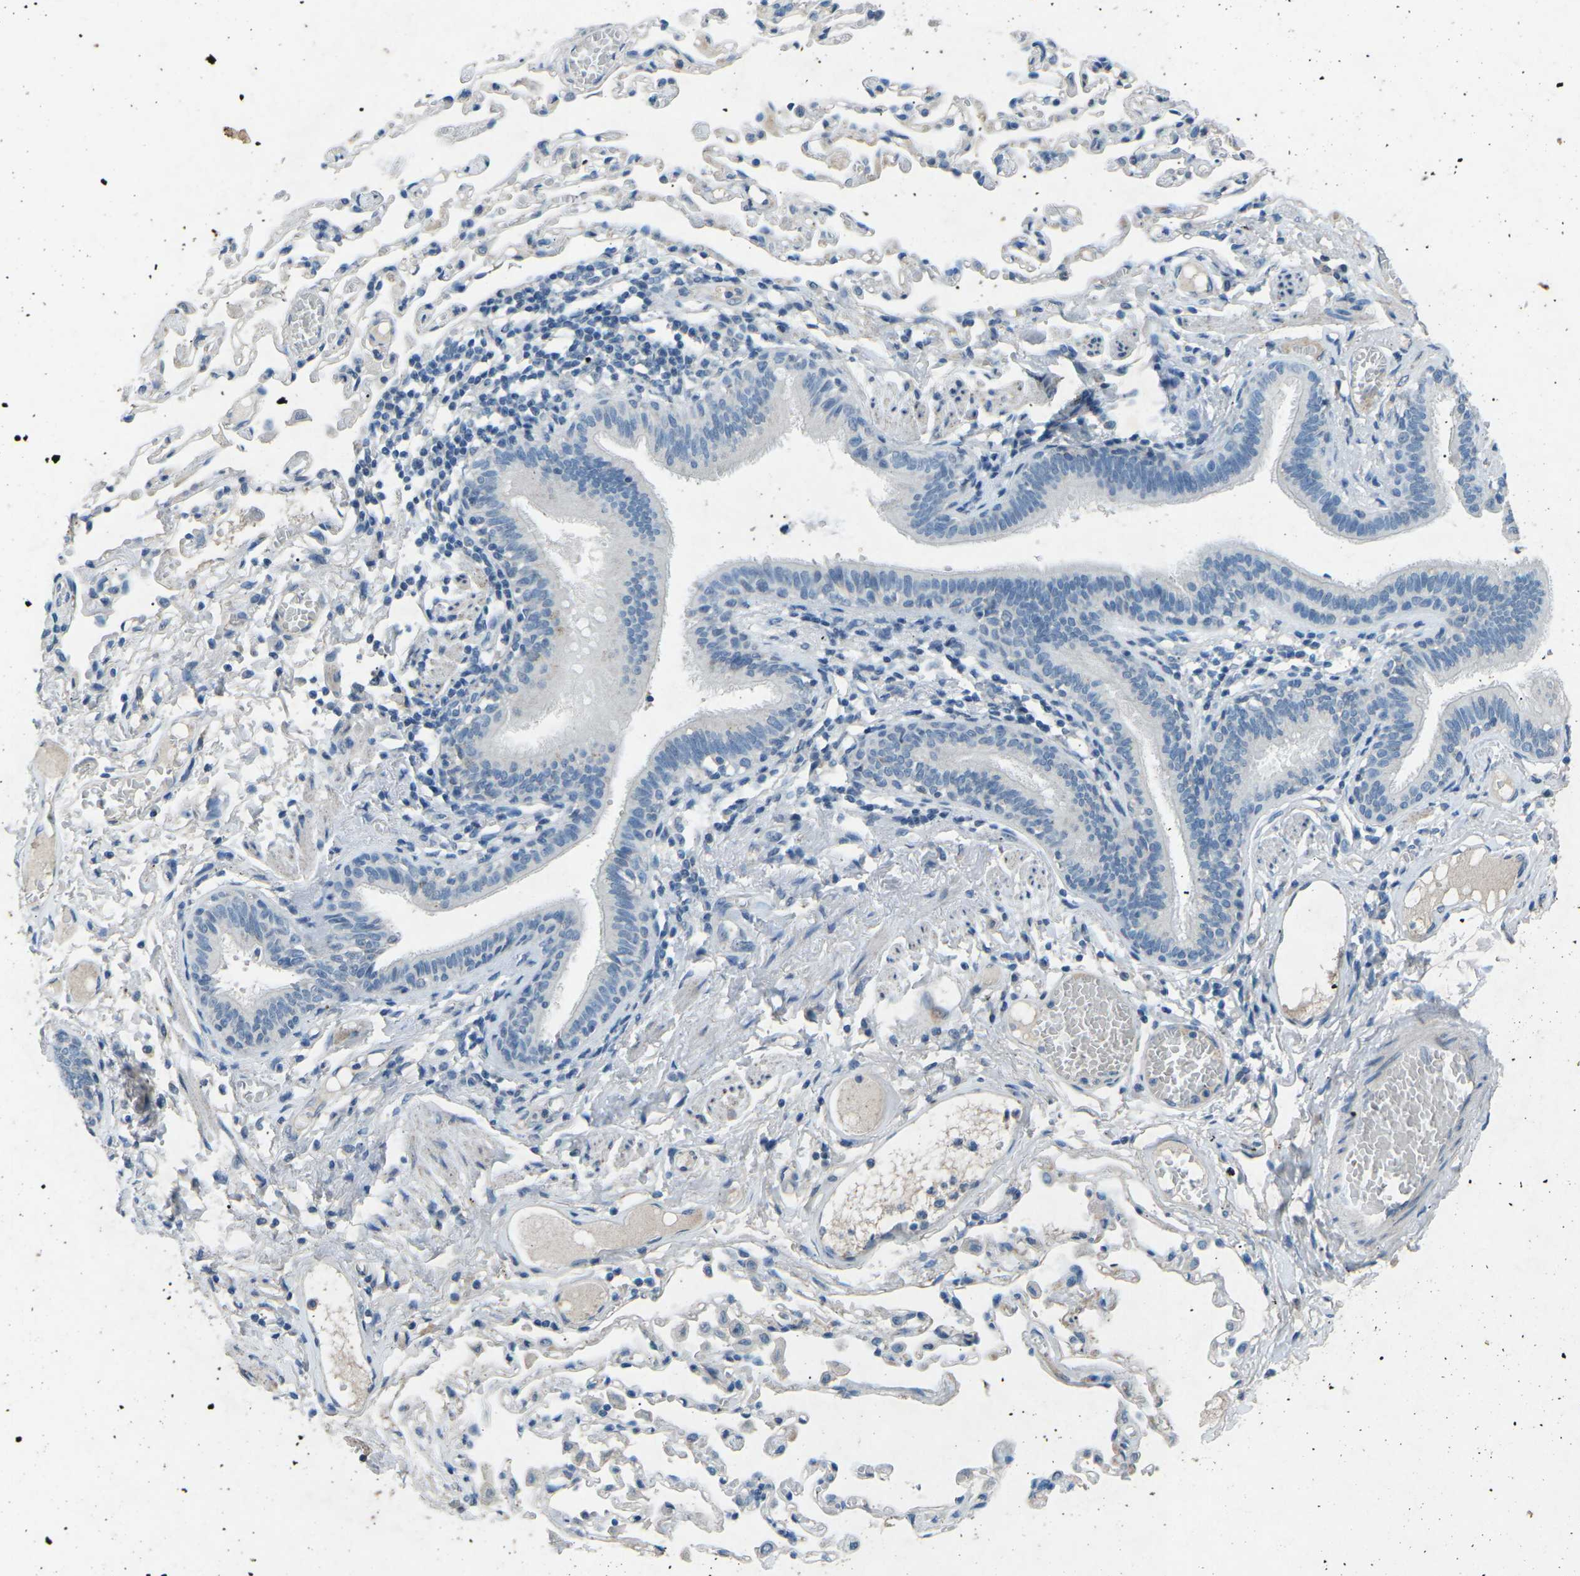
{"staining": {"intensity": "negative", "quantity": "none", "location": "none"}, "tissue": "bronchus", "cell_type": "Respiratory epithelial cells", "image_type": "normal", "snomed": [{"axis": "morphology", "description": "Normal tissue, NOS"}, {"axis": "morphology", "description": "Inflammation, NOS"}, {"axis": "topography", "description": "Cartilage tissue"}, {"axis": "topography", "description": "Lung"}], "caption": "An IHC image of benign bronchus is shown. There is no staining in respiratory epithelial cells of bronchus. (Immunohistochemistry, brightfield microscopy, high magnification).", "gene": "A1BG", "patient": {"sex": "male", "age": 71}}